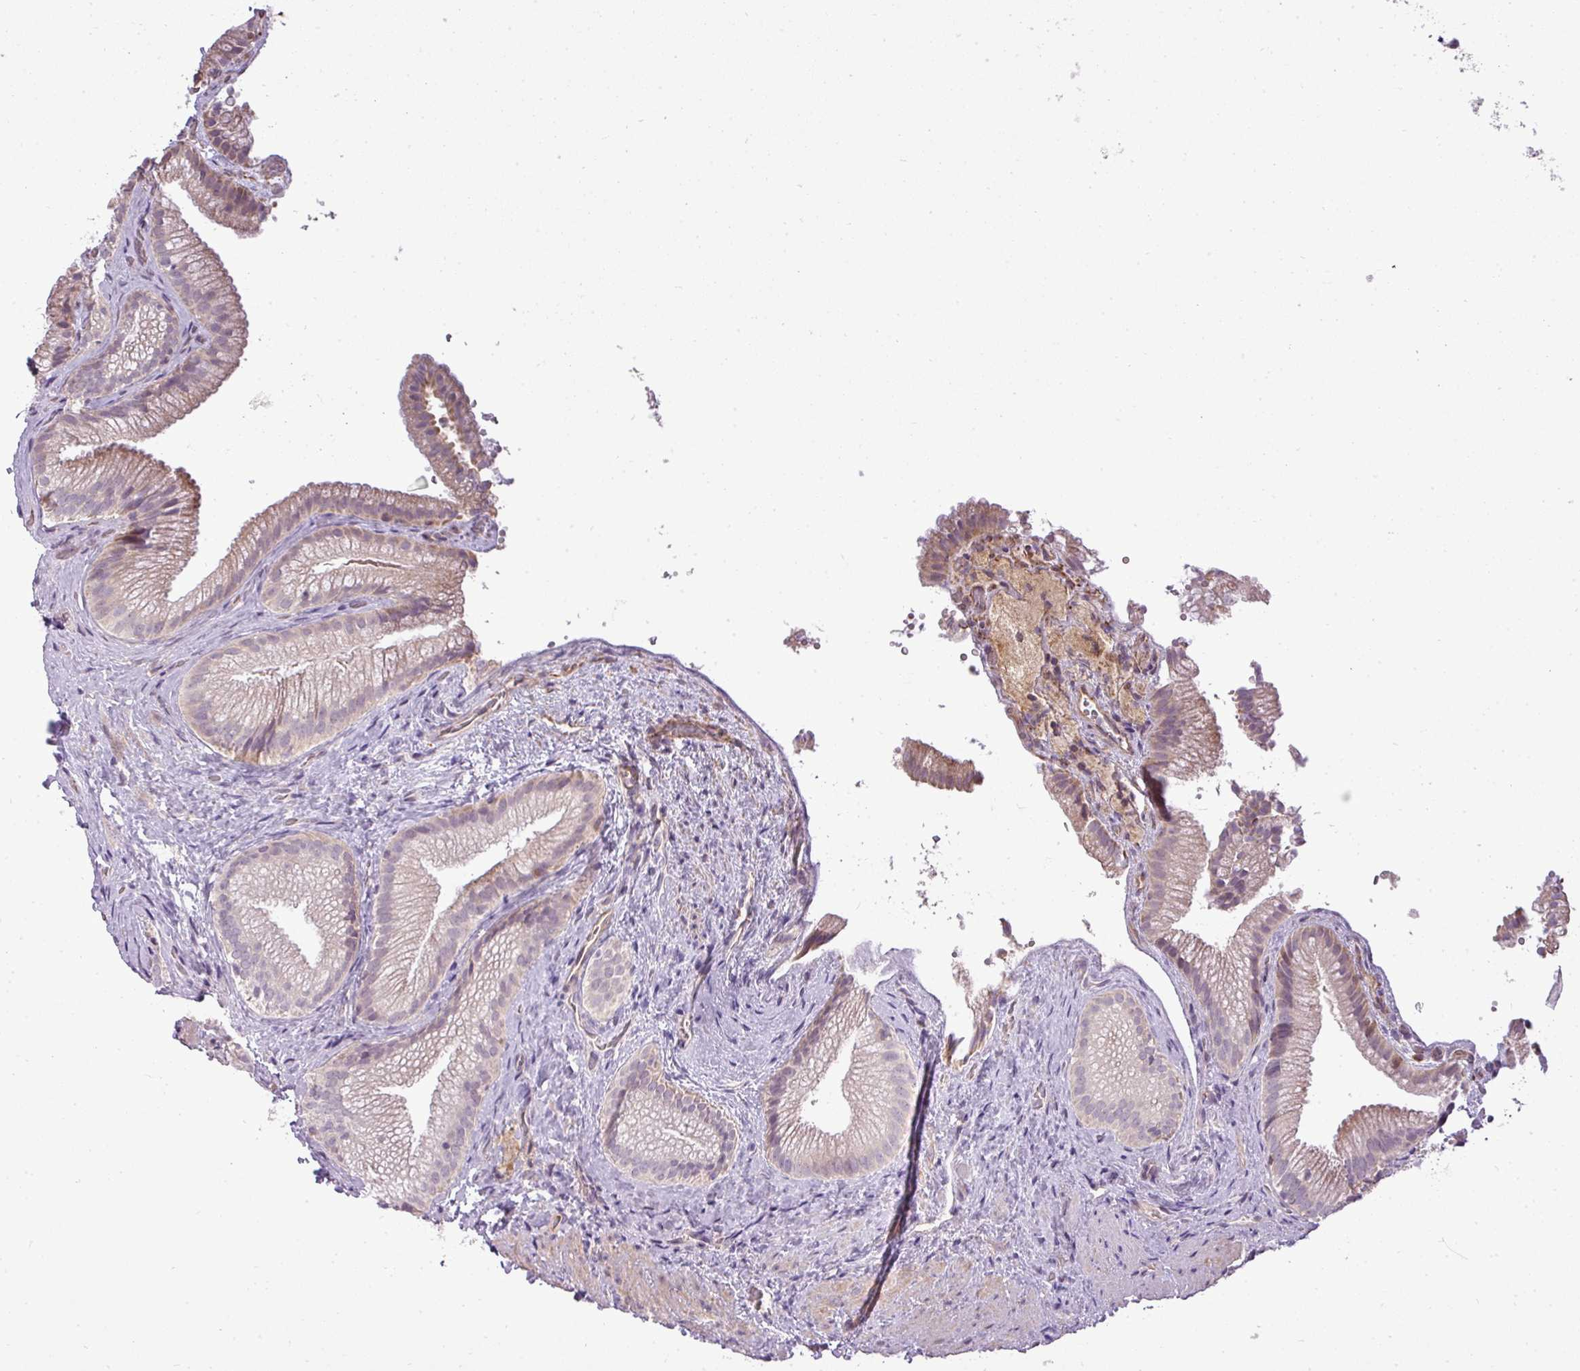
{"staining": {"intensity": "moderate", "quantity": "25%-75%", "location": "cytoplasmic/membranous,nuclear"}, "tissue": "gallbladder", "cell_type": "Glandular cells", "image_type": "normal", "snomed": [{"axis": "morphology", "description": "Normal tissue, NOS"}, {"axis": "morphology", "description": "Inflammation, NOS"}, {"axis": "topography", "description": "Gallbladder"}], "caption": "Unremarkable gallbladder demonstrates moderate cytoplasmic/membranous,nuclear staining in approximately 25%-75% of glandular cells.", "gene": "PDRG1", "patient": {"sex": "male", "age": 51}}